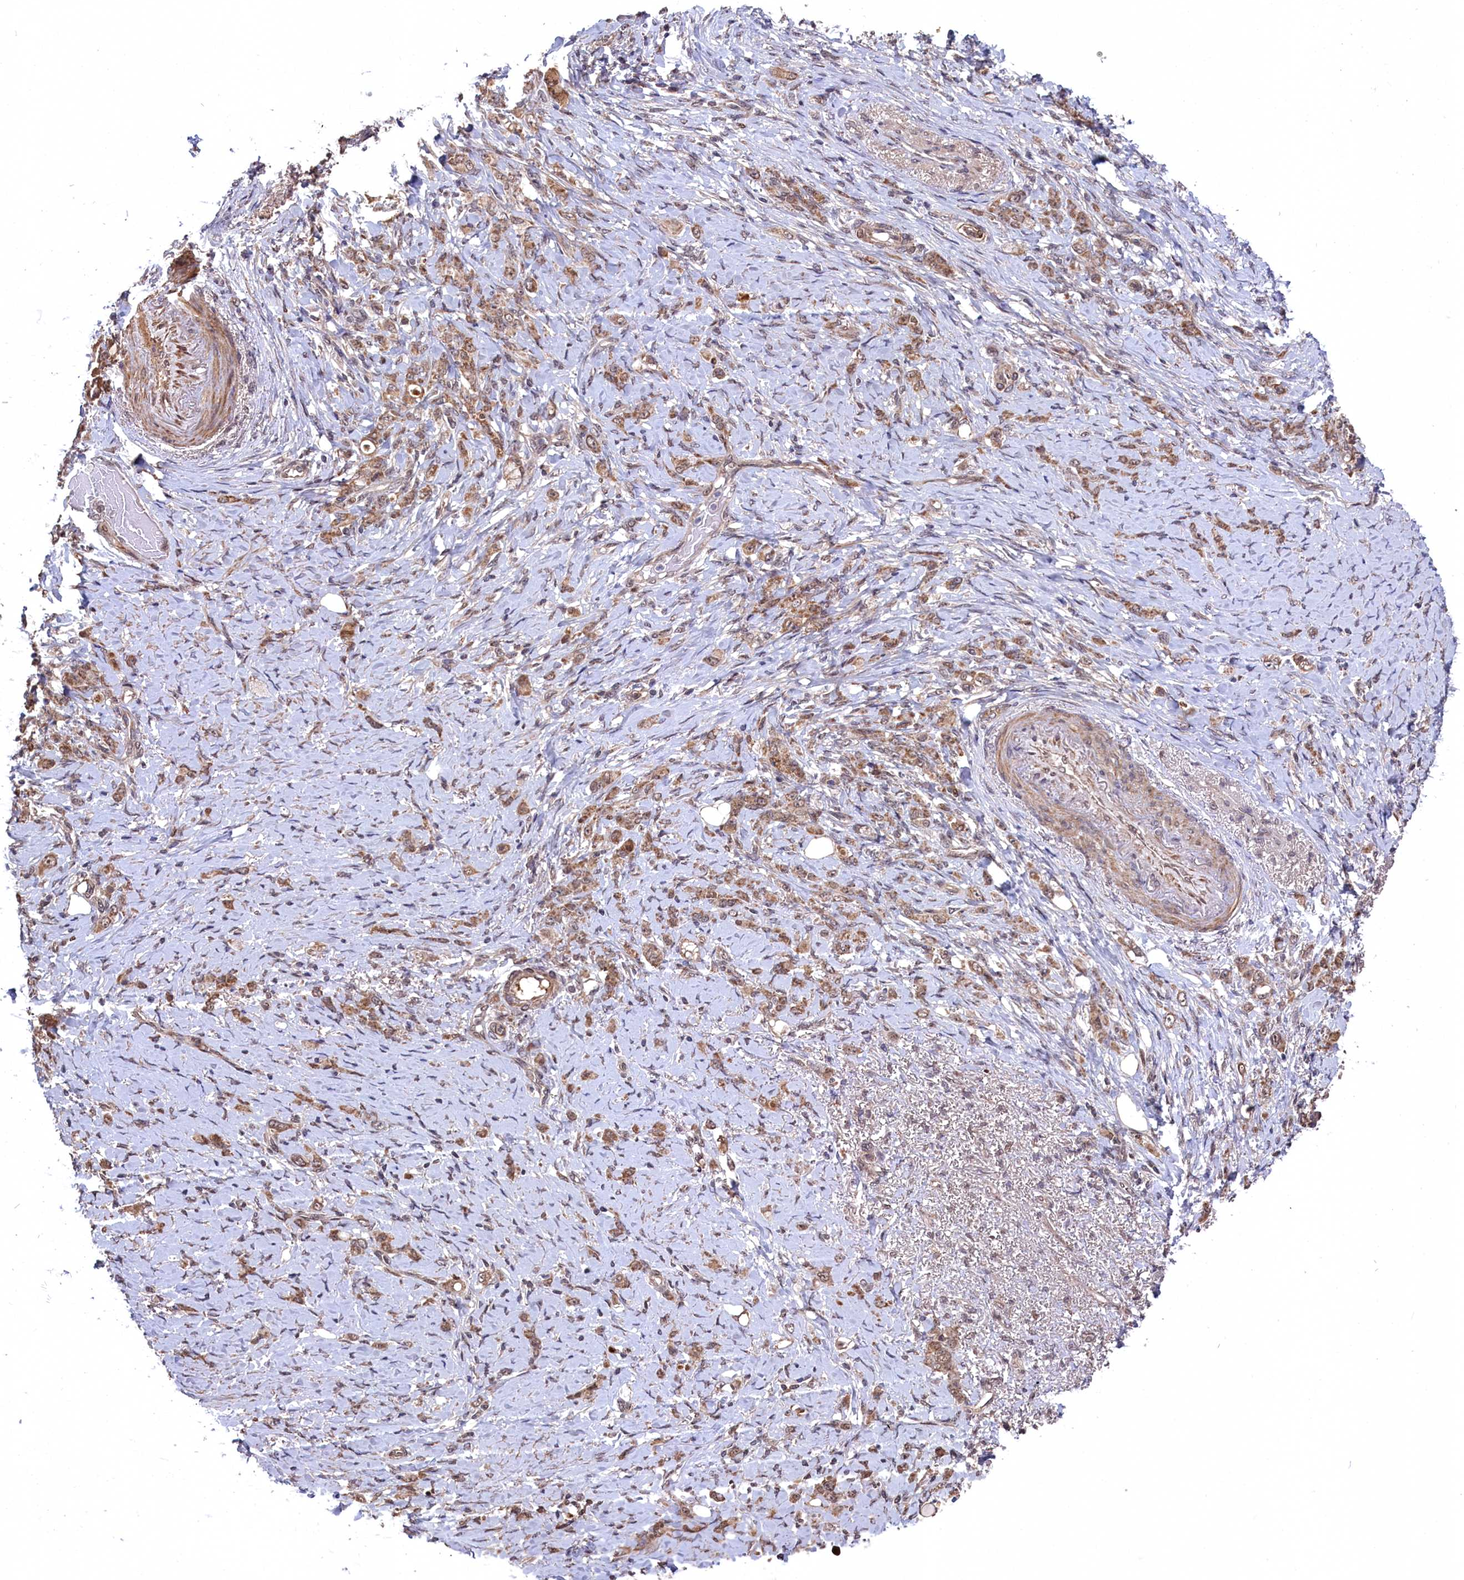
{"staining": {"intensity": "moderate", "quantity": ">75%", "location": "cytoplasmic/membranous"}, "tissue": "stomach cancer", "cell_type": "Tumor cells", "image_type": "cancer", "snomed": [{"axis": "morphology", "description": "Adenocarcinoma, NOS"}, {"axis": "topography", "description": "Stomach"}], "caption": "Moderate cytoplasmic/membranous staining for a protein is seen in about >75% of tumor cells of stomach cancer using IHC.", "gene": "CLPX", "patient": {"sex": "female", "age": 79}}